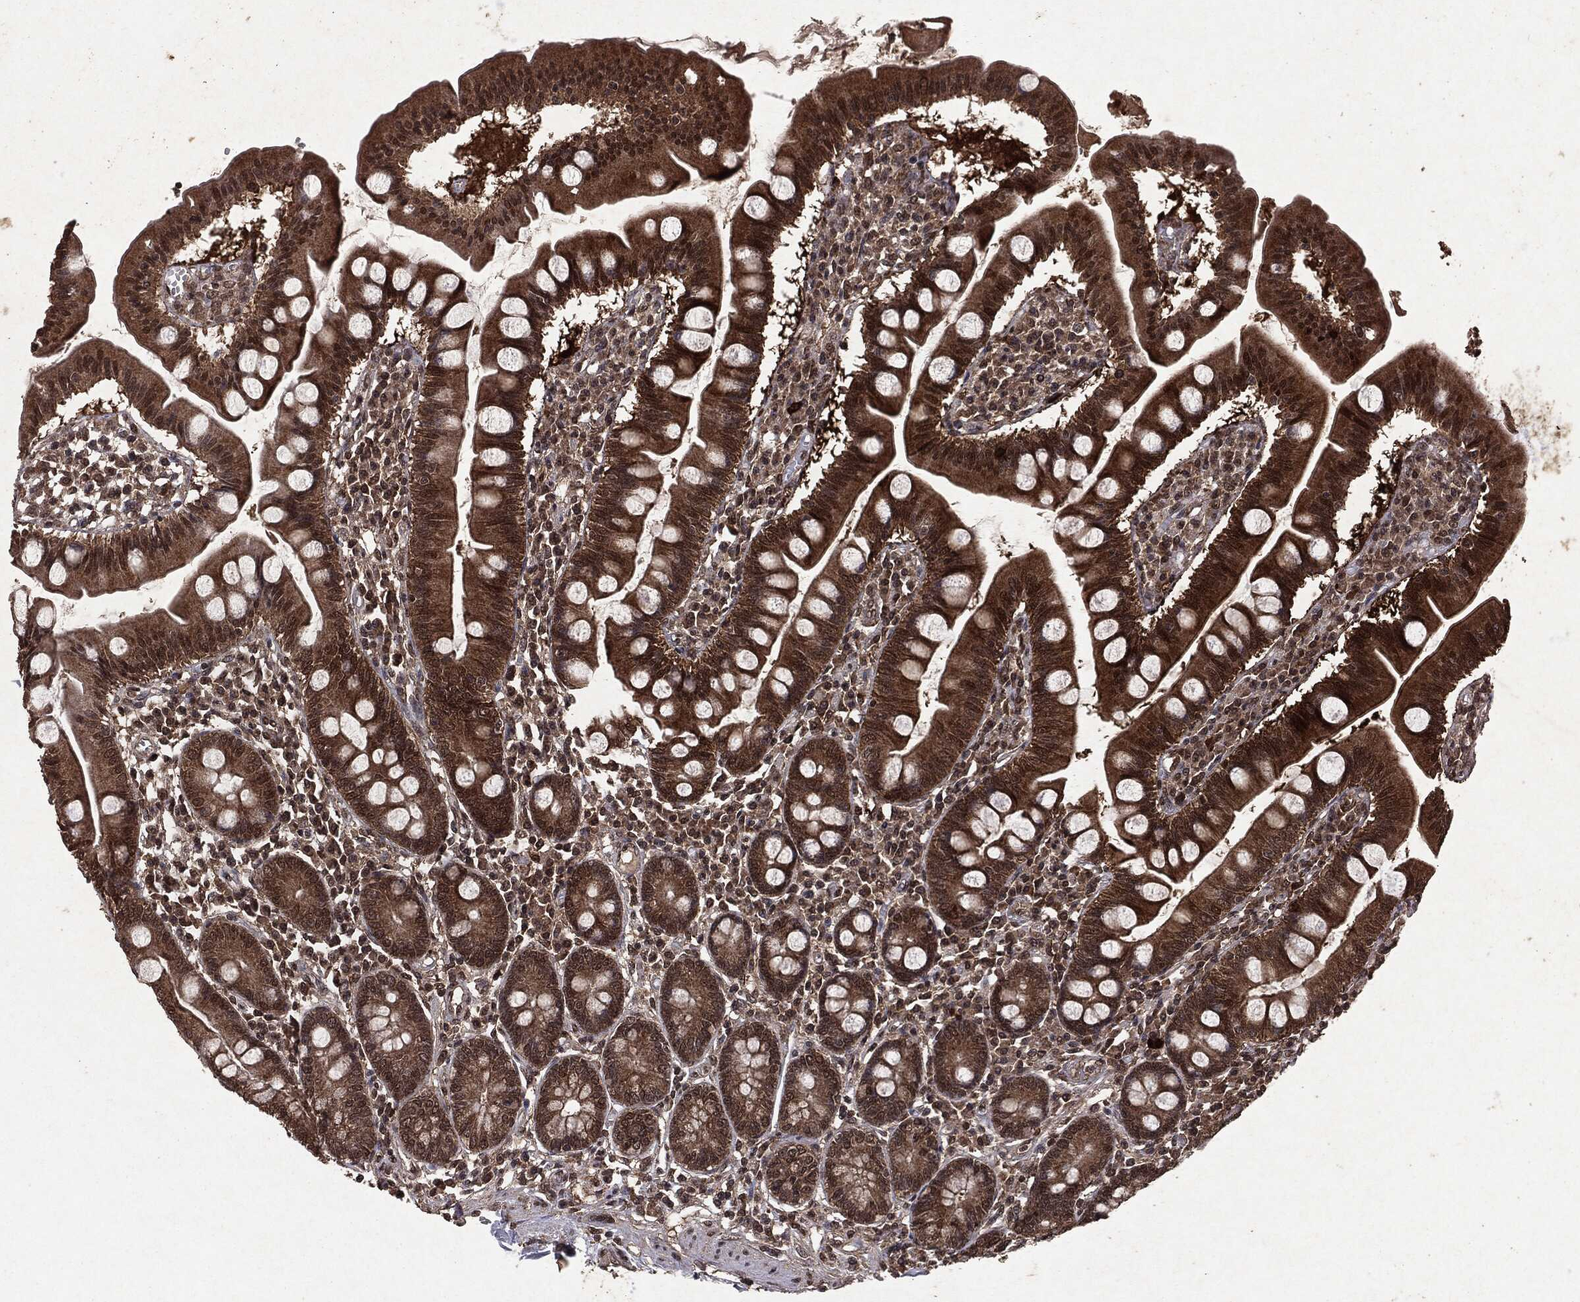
{"staining": {"intensity": "strong", "quantity": ">75%", "location": "cytoplasmic/membranous"}, "tissue": "small intestine", "cell_type": "Glandular cells", "image_type": "normal", "snomed": [{"axis": "morphology", "description": "Normal tissue, NOS"}, {"axis": "topography", "description": "Small intestine"}], "caption": "High-power microscopy captured an IHC histopathology image of benign small intestine, revealing strong cytoplasmic/membranous expression in approximately >75% of glandular cells.", "gene": "PEBP1", "patient": {"sex": "male", "age": 88}}